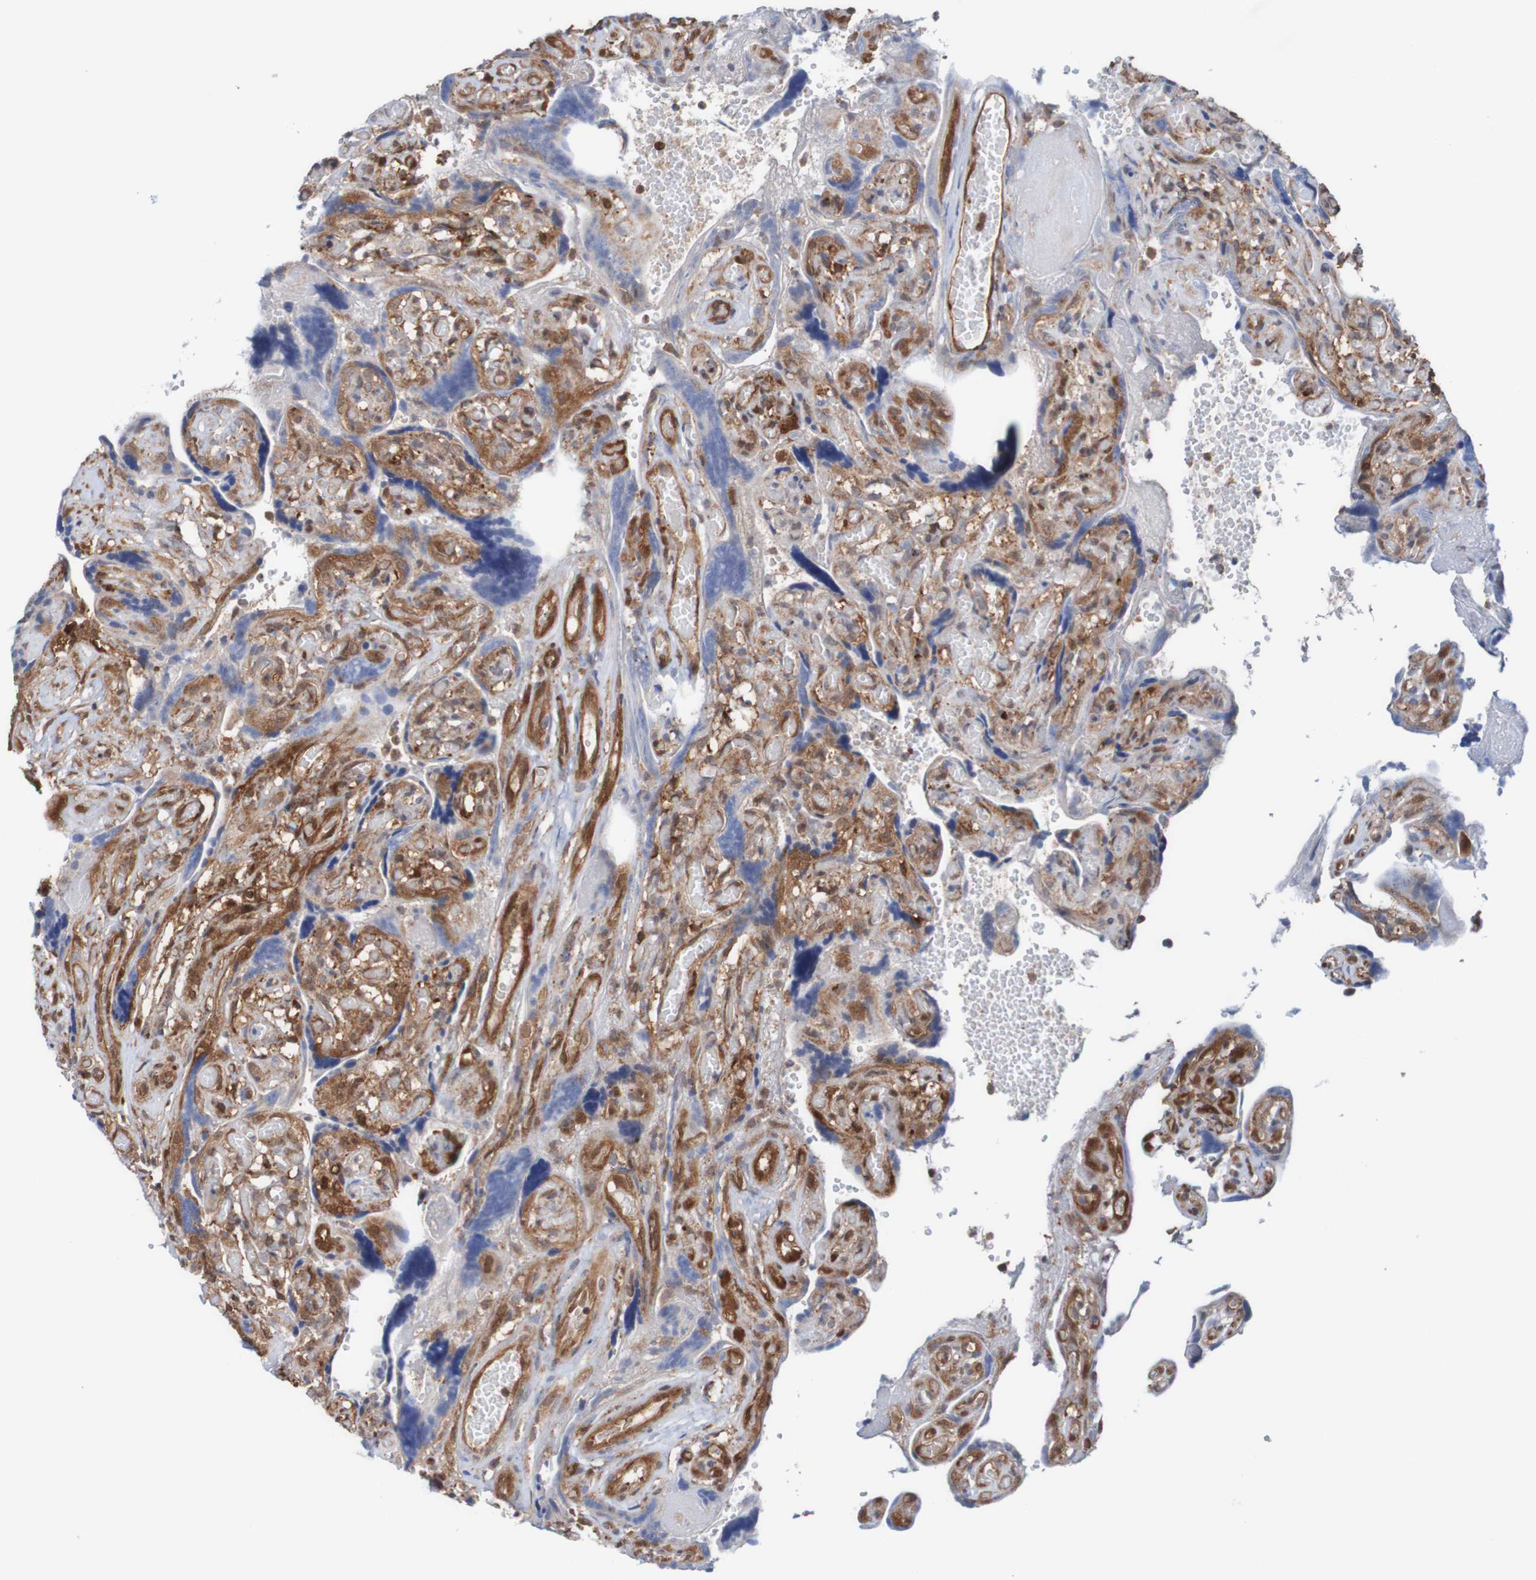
{"staining": {"intensity": "moderate", "quantity": ">75%", "location": "cytoplasmic/membranous"}, "tissue": "placenta", "cell_type": "Decidual cells", "image_type": "normal", "snomed": [{"axis": "morphology", "description": "Normal tissue, NOS"}, {"axis": "topography", "description": "Placenta"}], "caption": "Immunohistochemistry (IHC) (DAB) staining of benign placenta demonstrates moderate cytoplasmic/membranous protein staining in approximately >75% of decidual cells.", "gene": "RIGI", "patient": {"sex": "female", "age": 30}}